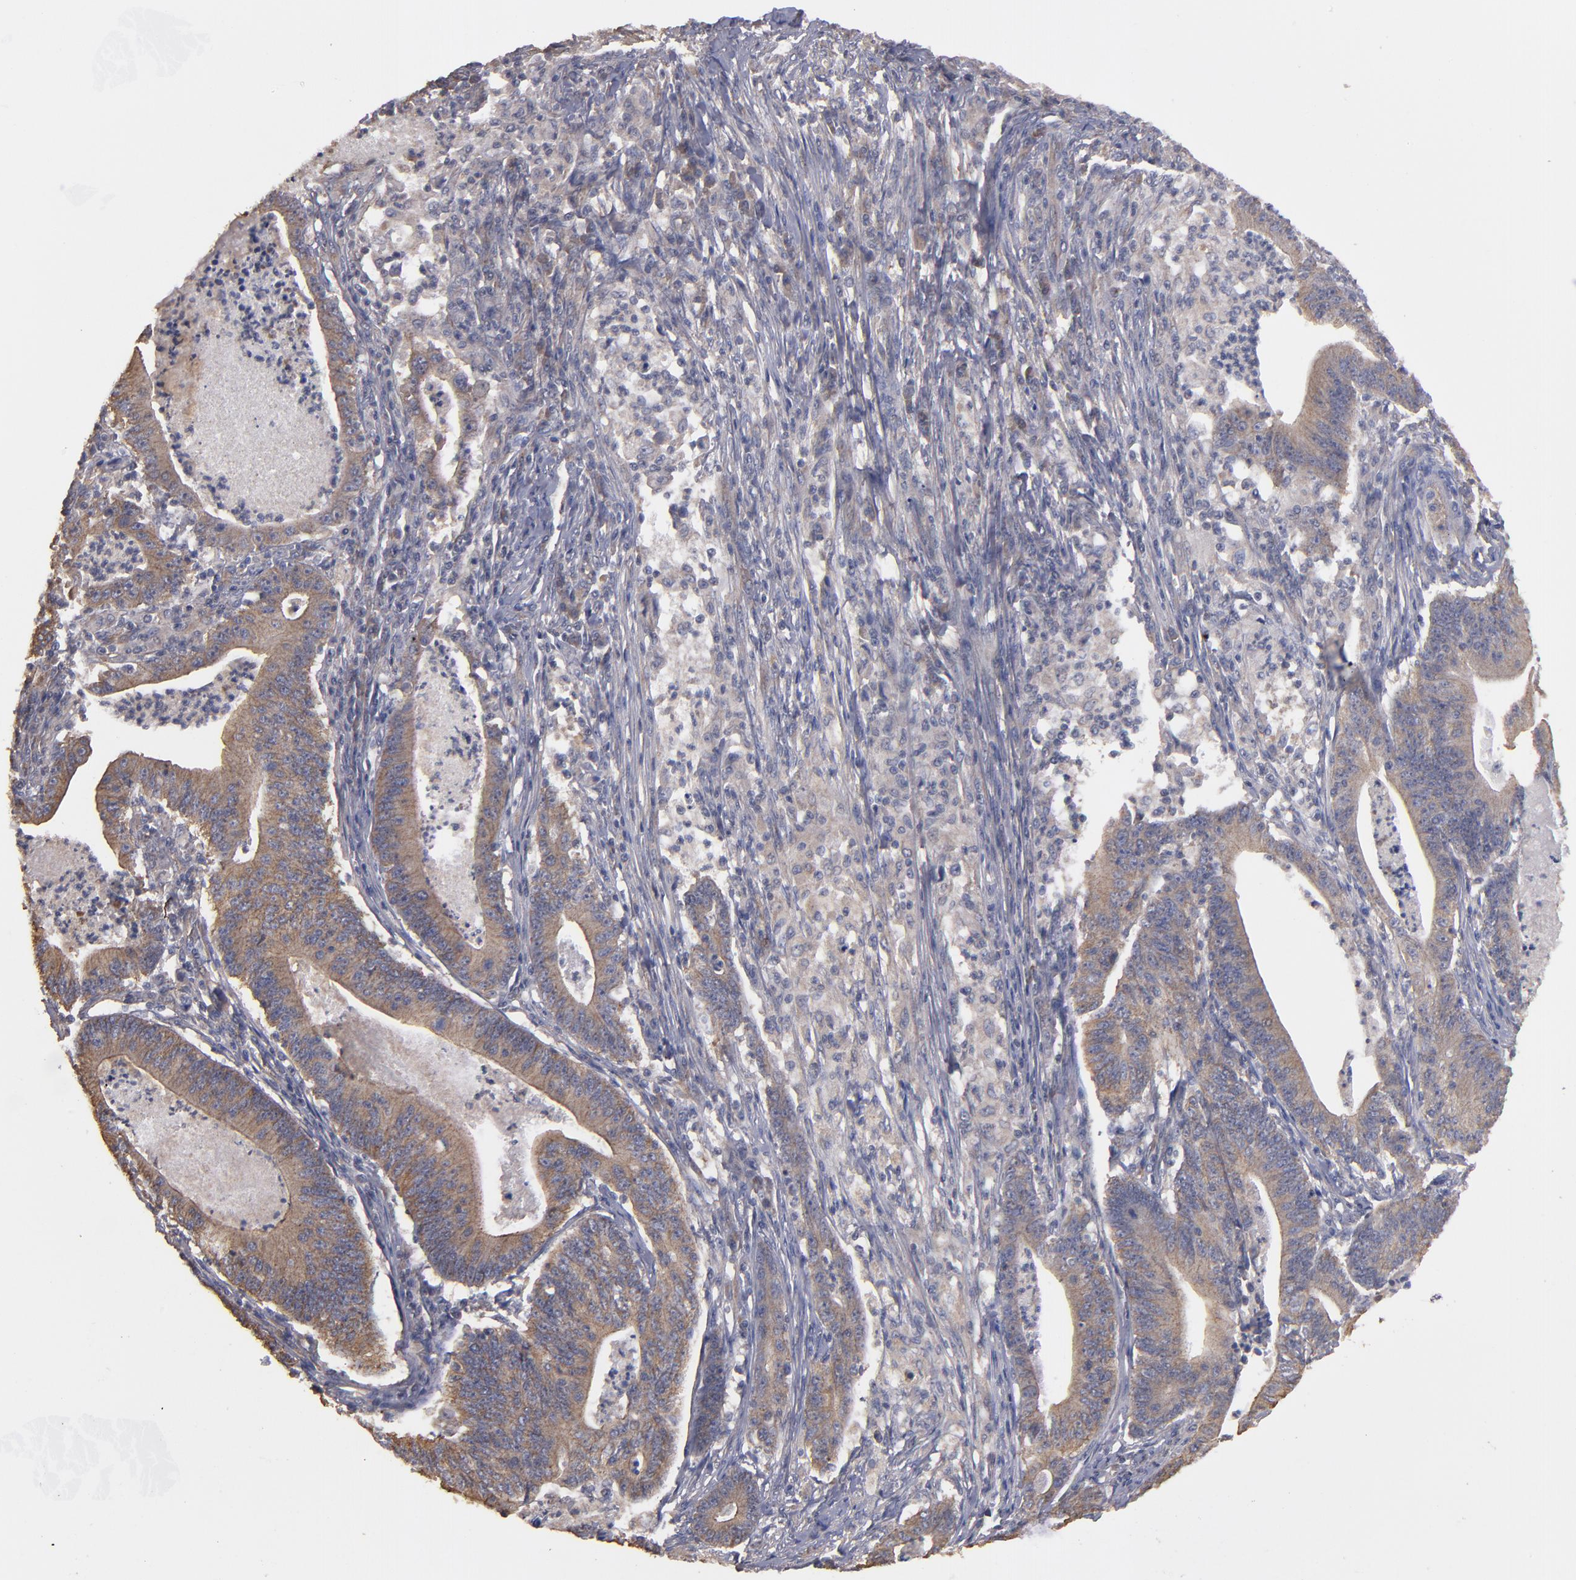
{"staining": {"intensity": "moderate", "quantity": ">75%", "location": "cytoplasmic/membranous"}, "tissue": "stomach cancer", "cell_type": "Tumor cells", "image_type": "cancer", "snomed": [{"axis": "morphology", "description": "Adenocarcinoma, NOS"}, {"axis": "topography", "description": "Stomach, lower"}], "caption": "Protein expression analysis of adenocarcinoma (stomach) displays moderate cytoplasmic/membranous expression in about >75% of tumor cells. (IHC, brightfield microscopy, high magnification).", "gene": "DMD", "patient": {"sex": "female", "age": 86}}